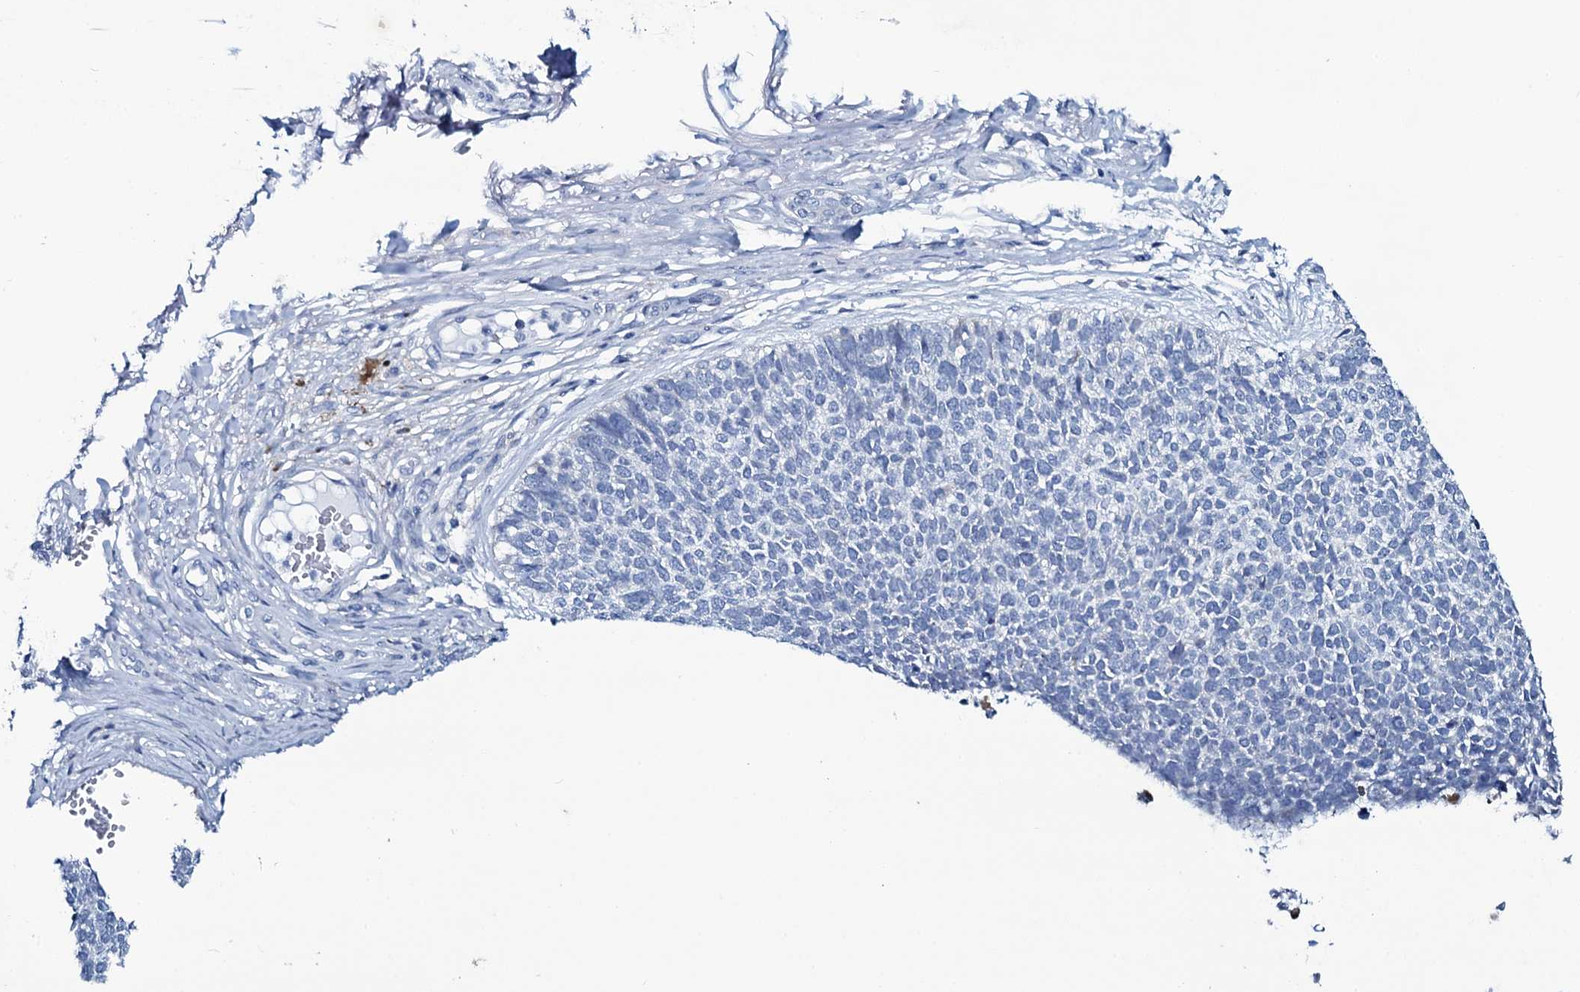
{"staining": {"intensity": "negative", "quantity": "none", "location": "none"}, "tissue": "skin cancer", "cell_type": "Tumor cells", "image_type": "cancer", "snomed": [{"axis": "morphology", "description": "Basal cell carcinoma"}, {"axis": "topography", "description": "Skin"}], "caption": "The photomicrograph demonstrates no staining of tumor cells in skin cancer (basal cell carcinoma). The staining is performed using DAB brown chromogen with nuclei counter-stained in using hematoxylin.", "gene": "SLC4A7", "patient": {"sex": "female", "age": 84}}